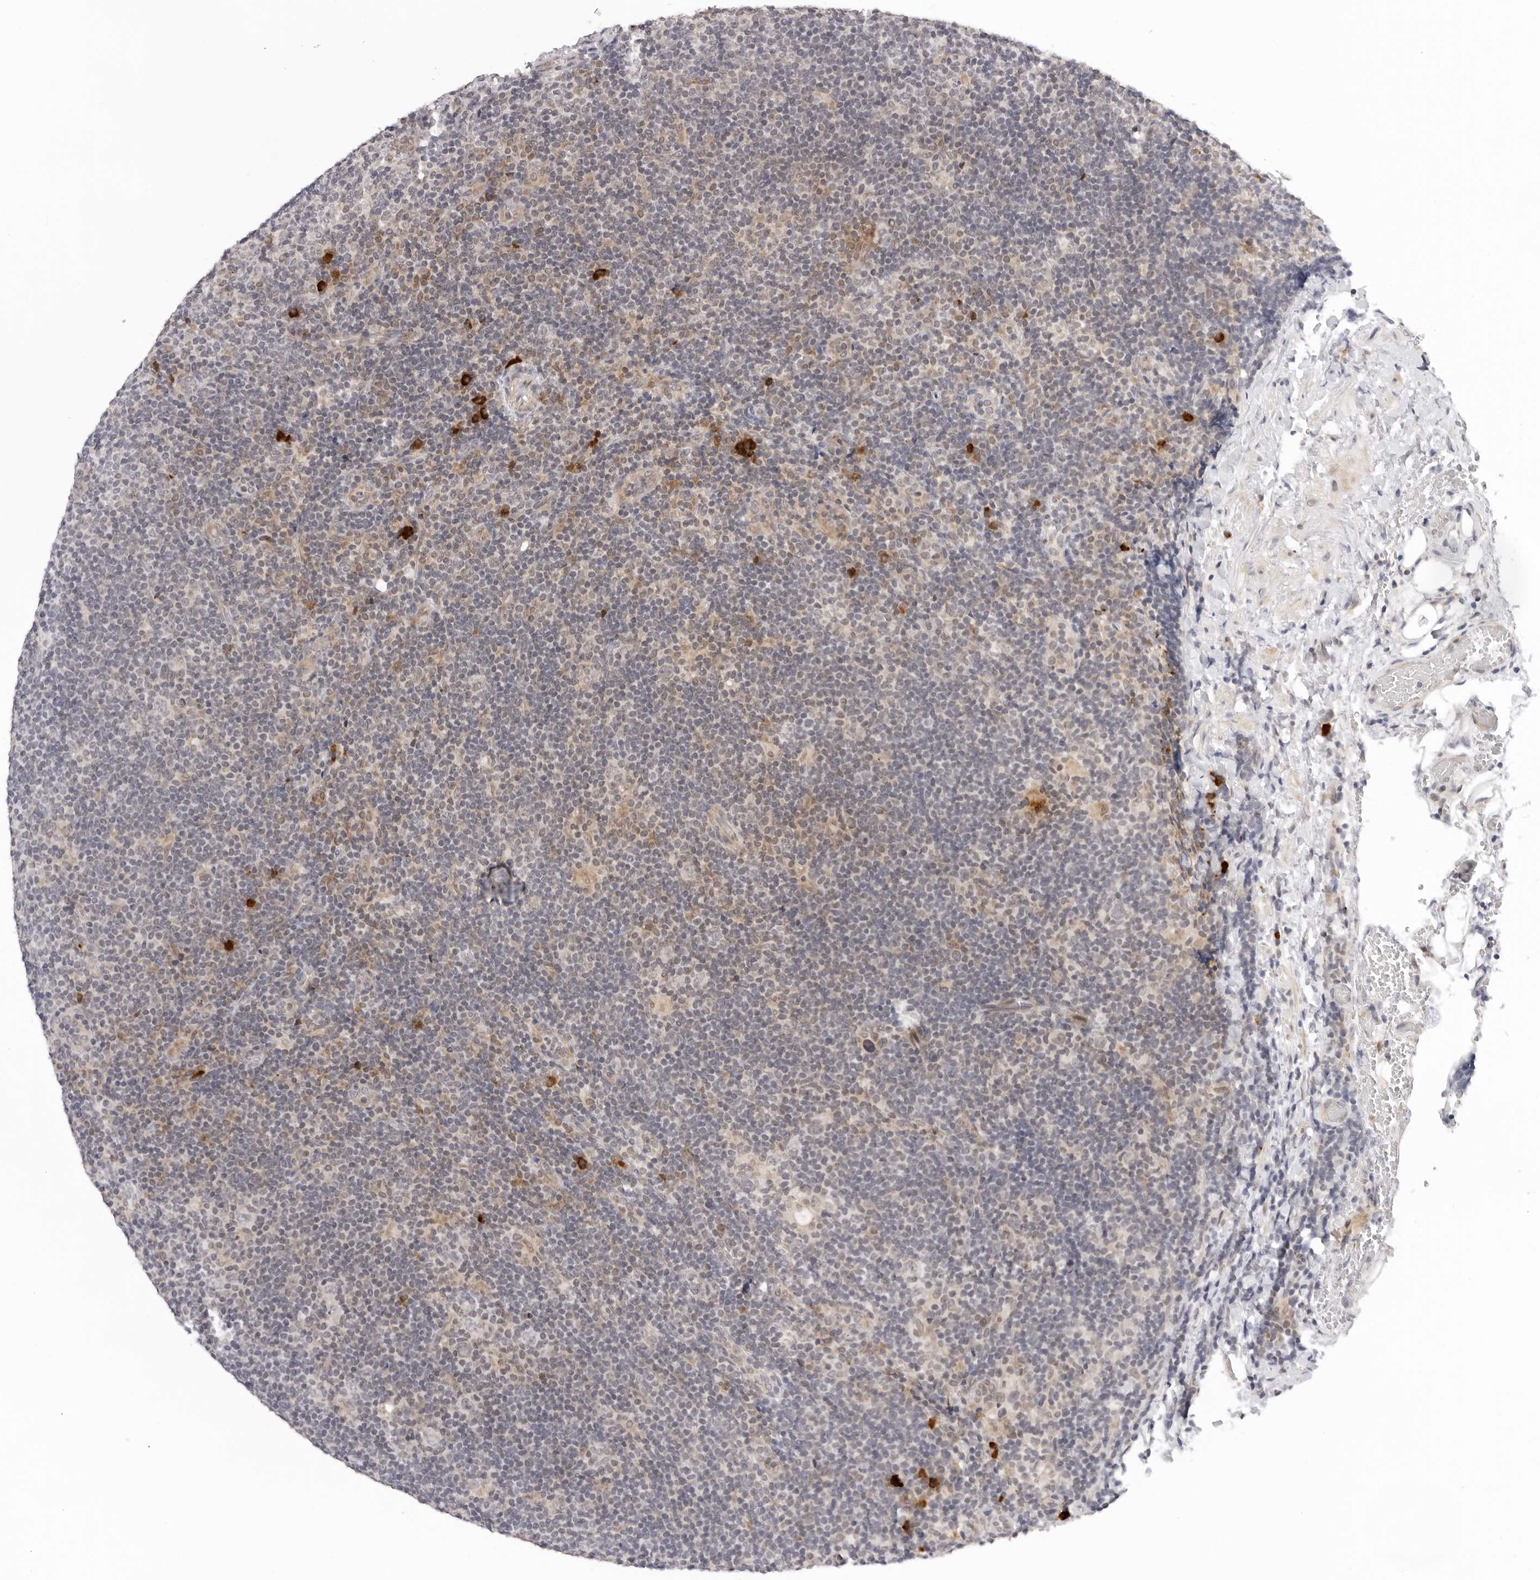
{"staining": {"intensity": "negative", "quantity": "none", "location": "none"}, "tissue": "lymphoma", "cell_type": "Tumor cells", "image_type": "cancer", "snomed": [{"axis": "morphology", "description": "Hodgkin's disease, NOS"}, {"axis": "topography", "description": "Lymph node"}], "caption": "Immunohistochemical staining of lymphoma displays no significant positivity in tumor cells. (DAB (3,3'-diaminobenzidine) IHC visualized using brightfield microscopy, high magnification).", "gene": "IL17RA", "patient": {"sex": "female", "age": 57}}